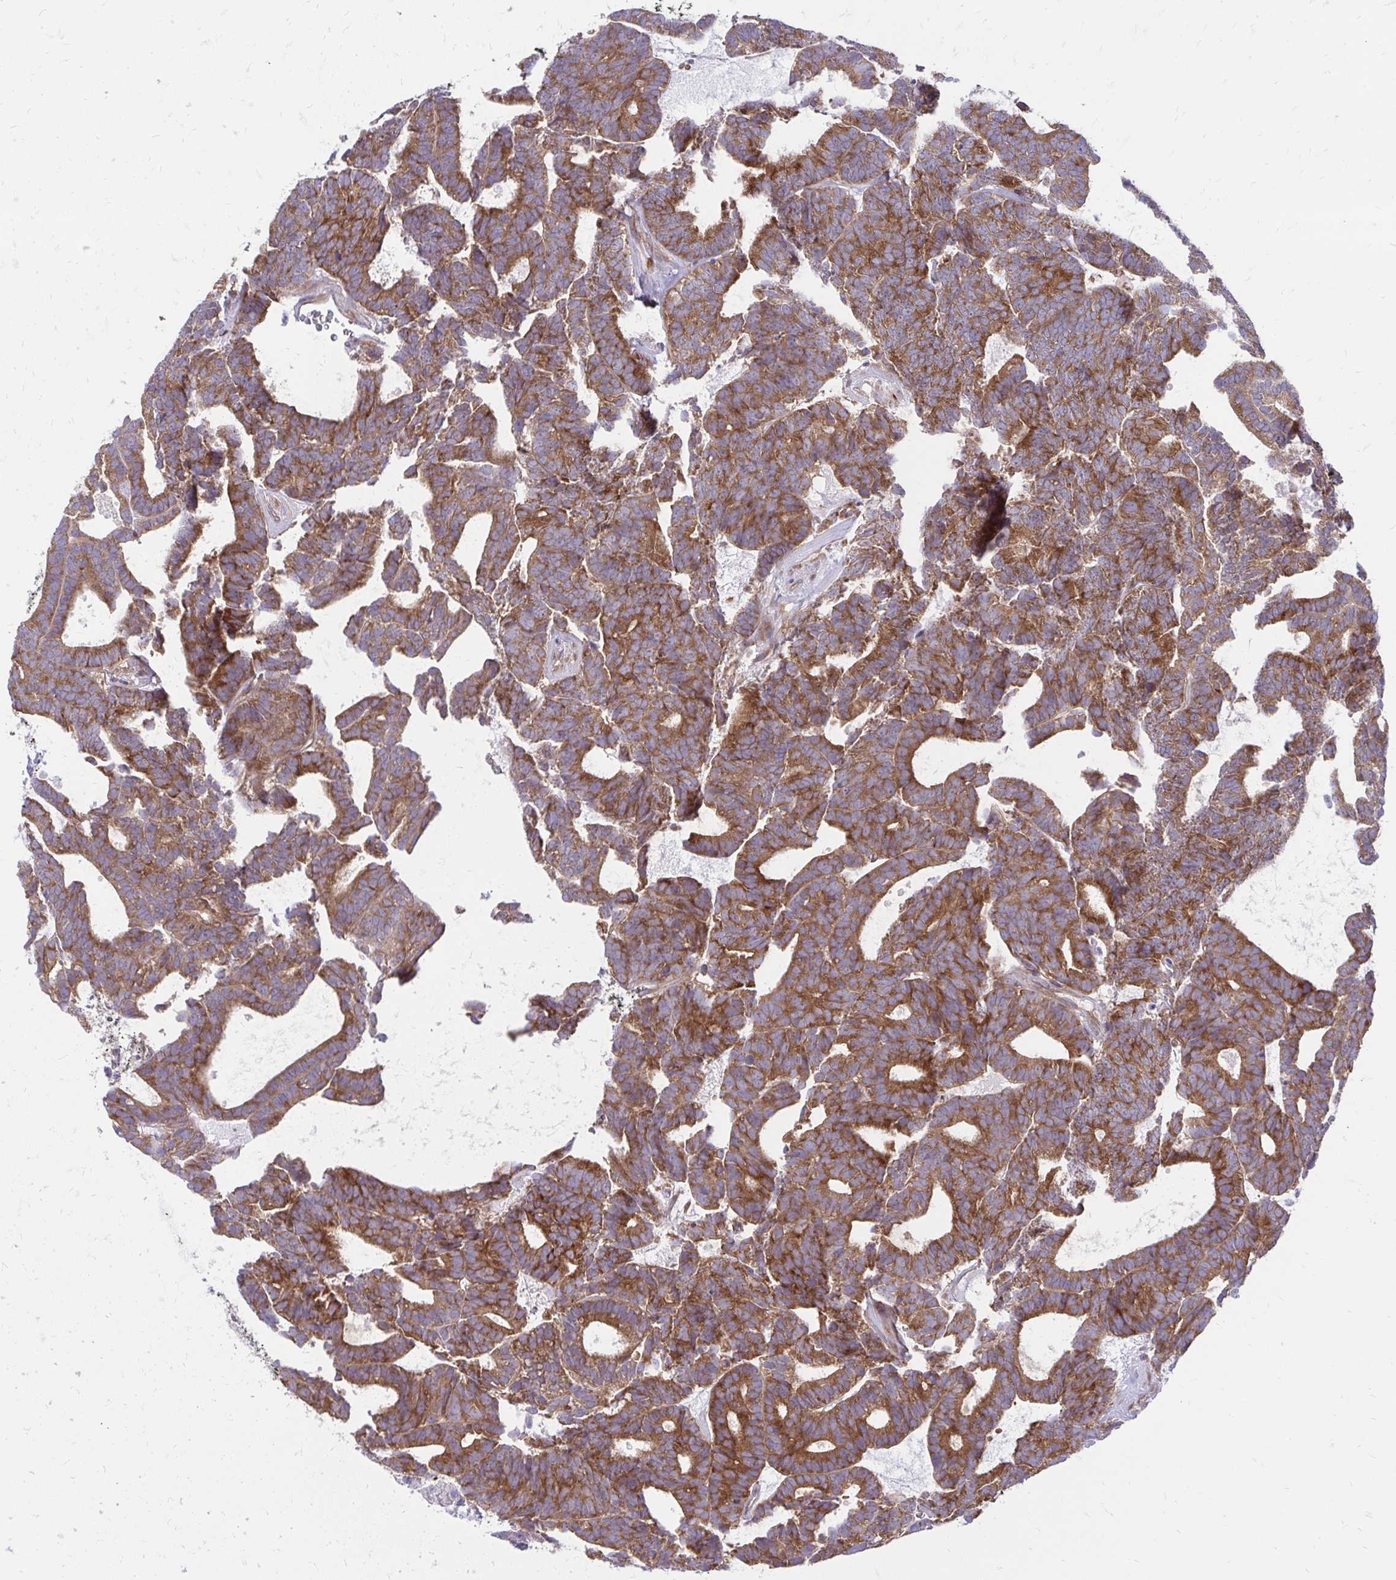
{"staining": {"intensity": "strong", "quantity": ">75%", "location": "cytoplasmic/membranous"}, "tissue": "head and neck cancer", "cell_type": "Tumor cells", "image_type": "cancer", "snomed": [{"axis": "morphology", "description": "Adenocarcinoma, NOS"}, {"axis": "topography", "description": "Head-Neck"}], "caption": "Head and neck cancer tissue displays strong cytoplasmic/membranous expression in about >75% of tumor cells, visualized by immunohistochemistry.", "gene": "ASAP1", "patient": {"sex": "female", "age": 81}}